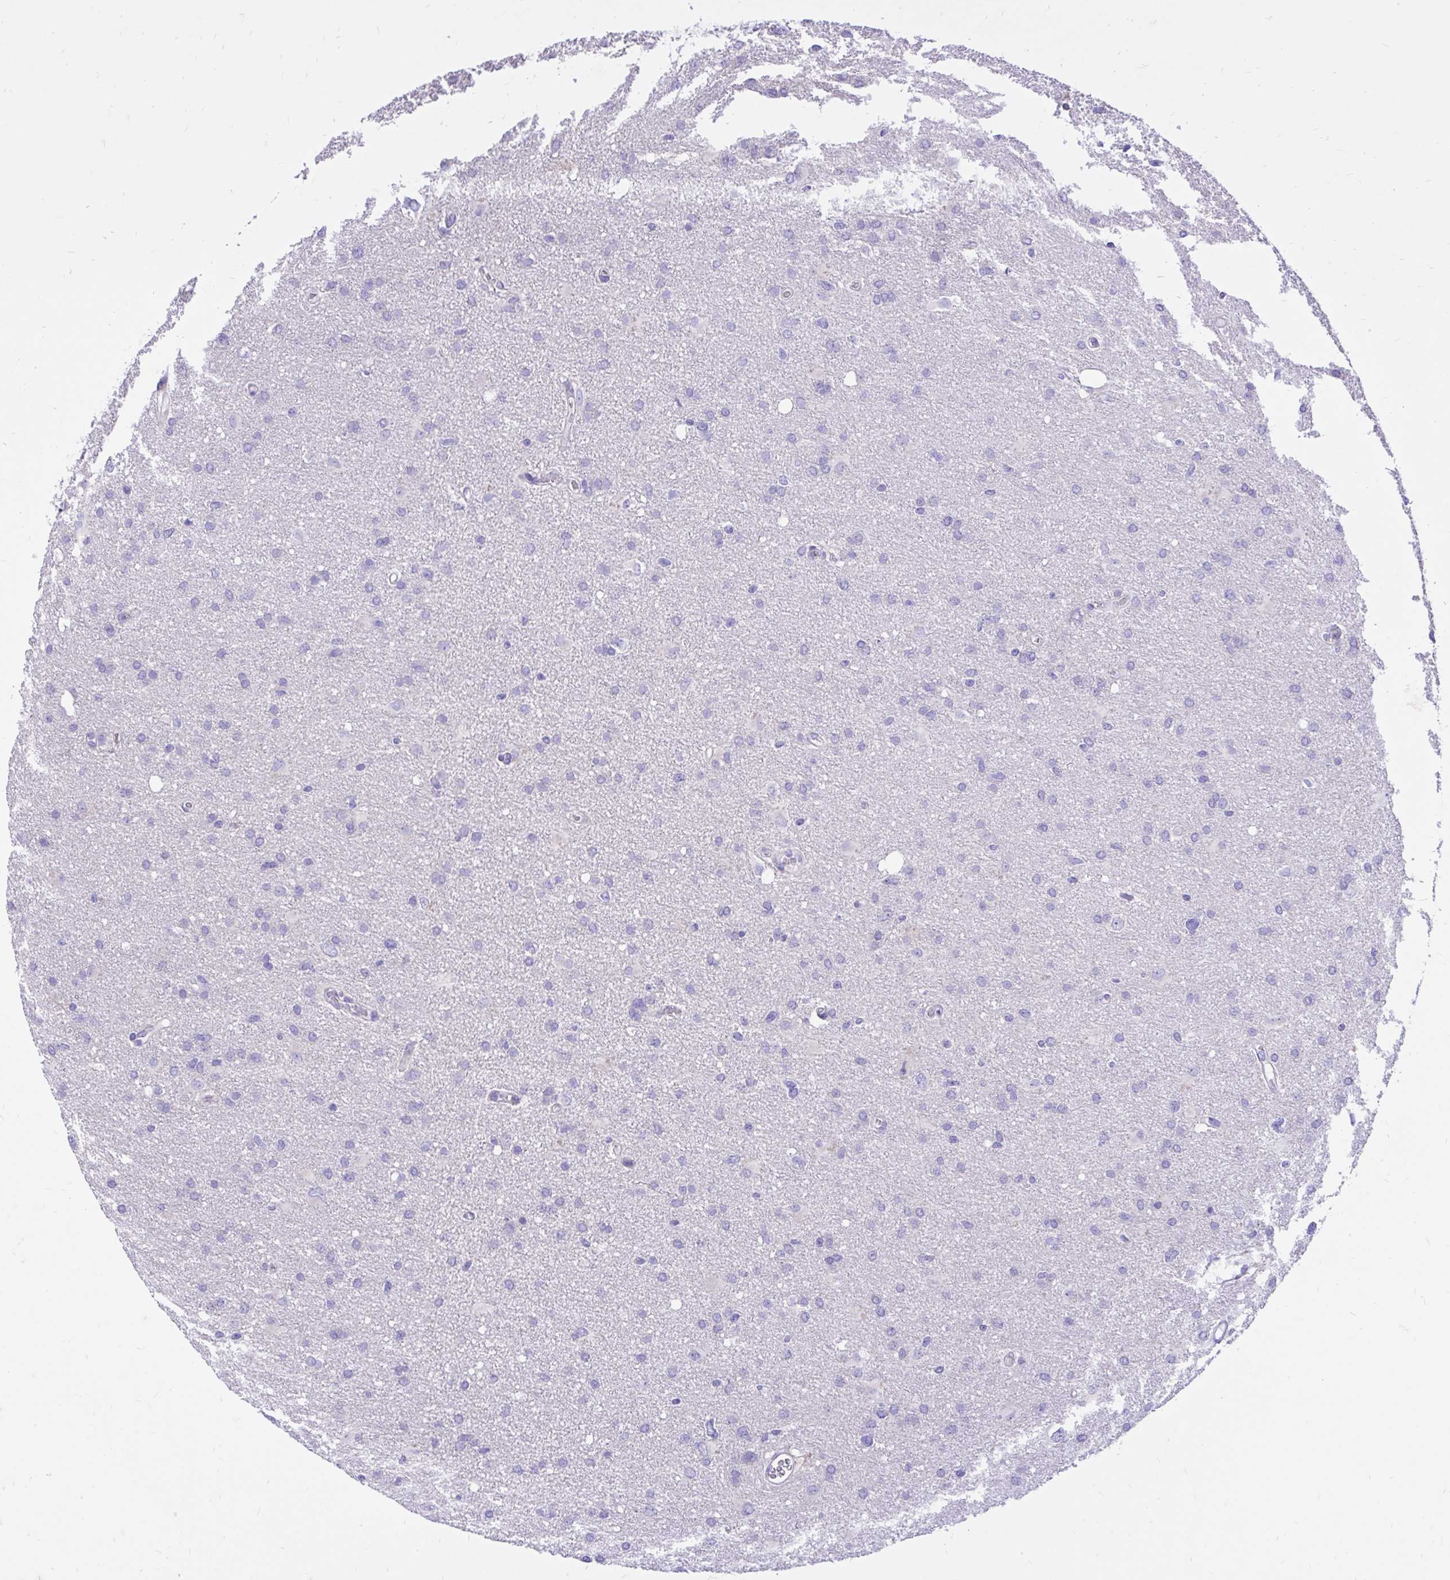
{"staining": {"intensity": "negative", "quantity": "none", "location": "none"}, "tissue": "glioma", "cell_type": "Tumor cells", "image_type": "cancer", "snomed": [{"axis": "morphology", "description": "Glioma, malignant, High grade"}, {"axis": "topography", "description": "Brain"}], "caption": "Tumor cells show no significant staining in glioma. Brightfield microscopy of immunohistochemistry stained with DAB (brown) and hematoxylin (blue), captured at high magnification.", "gene": "MON1A", "patient": {"sex": "male", "age": 53}}